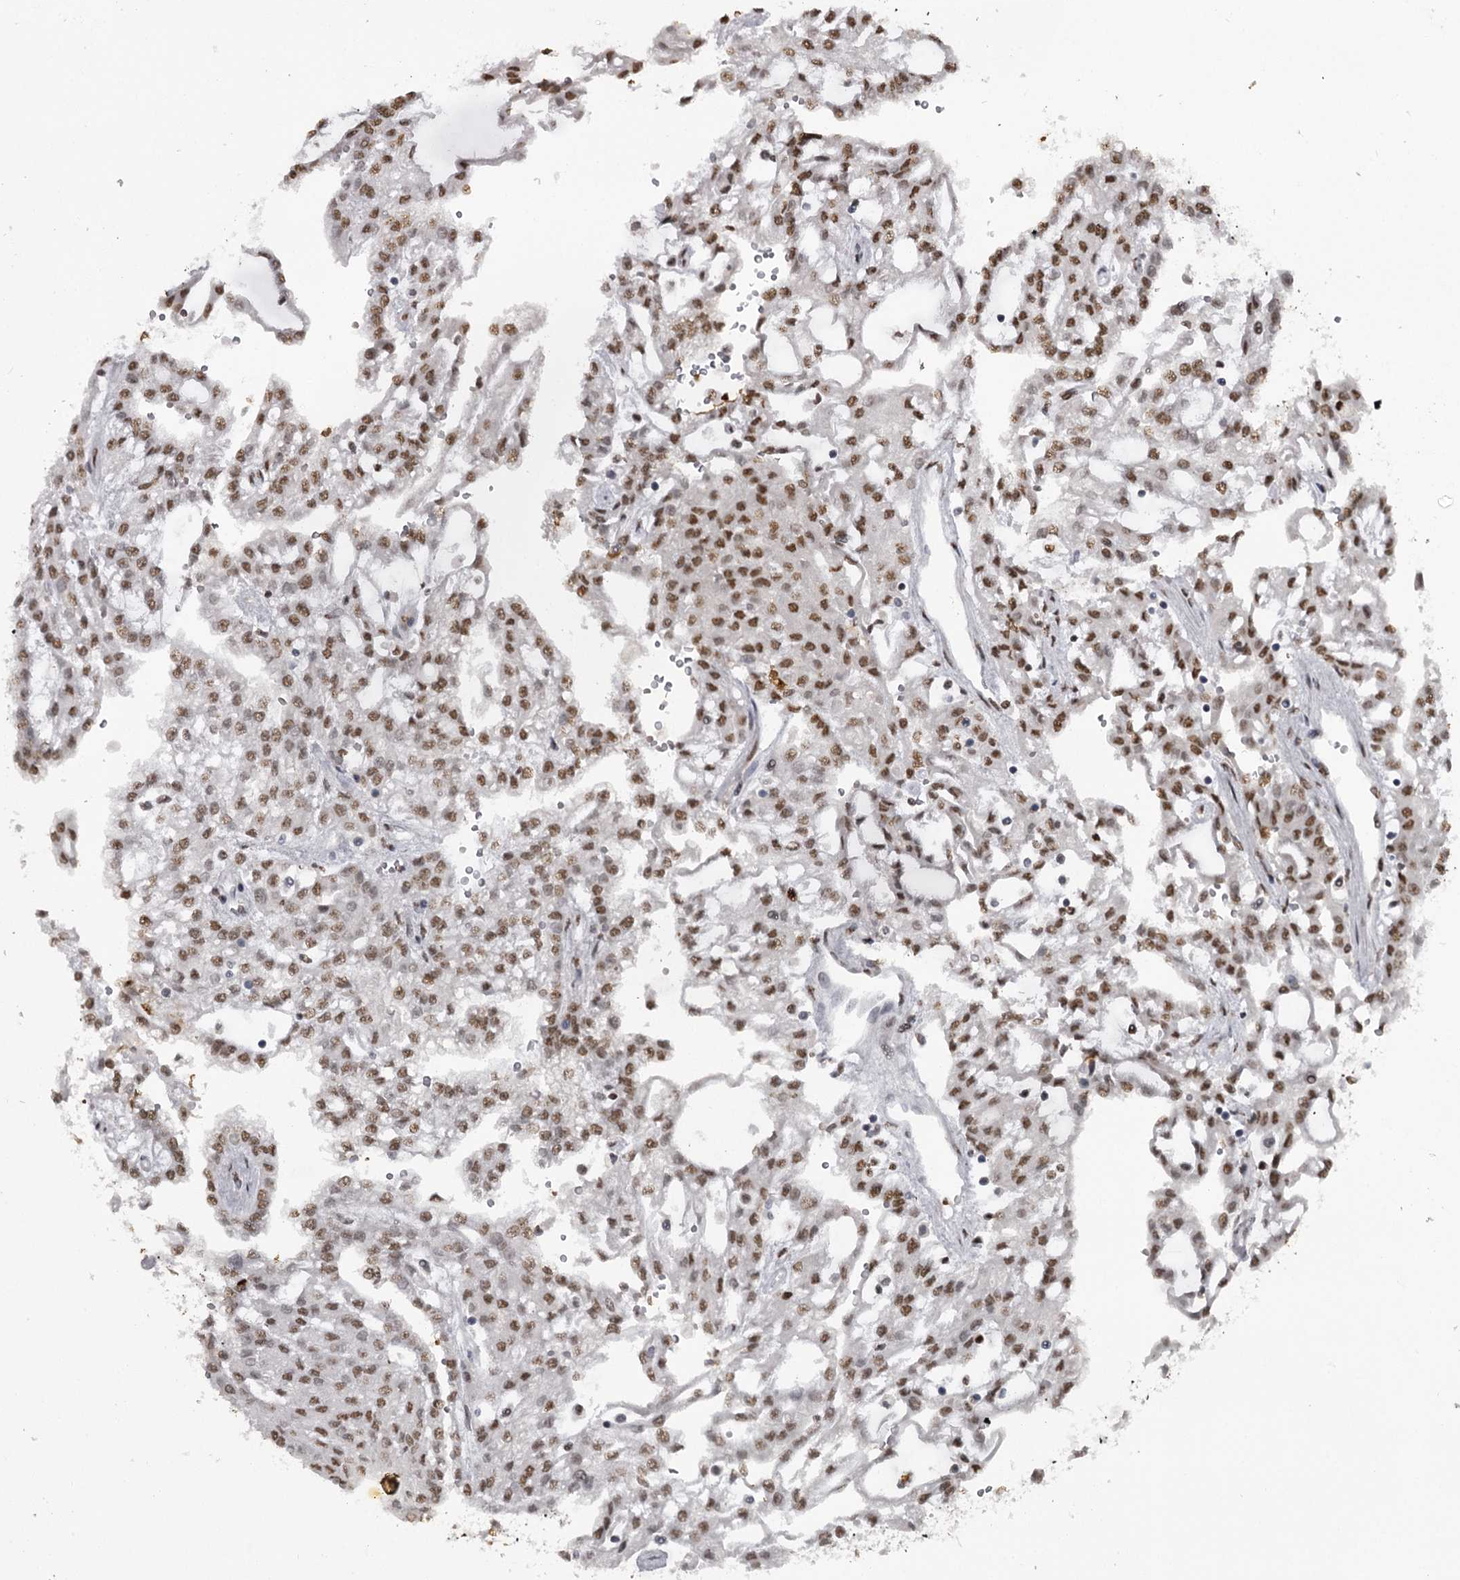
{"staining": {"intensity": "moderate", "quantity": ">75%", "location": "nuclear"}, "tissue": "renal cancer", "cell_type": "Tumor cells", "image_type": "cancer", "snomed": [{"axis": "morphology", "description": "Adenocarcinoma, NOS"}, {"axis": "topography", "description": "Kidney"}], "caption": "Immunohistochemical staining of human renal adenocarcinoma exhibits medium levels of moderate nuclear protein staining in about >75% of tumor cells.", "gene": "THYN1", "patient": {"sex": "male", "age": 63}}